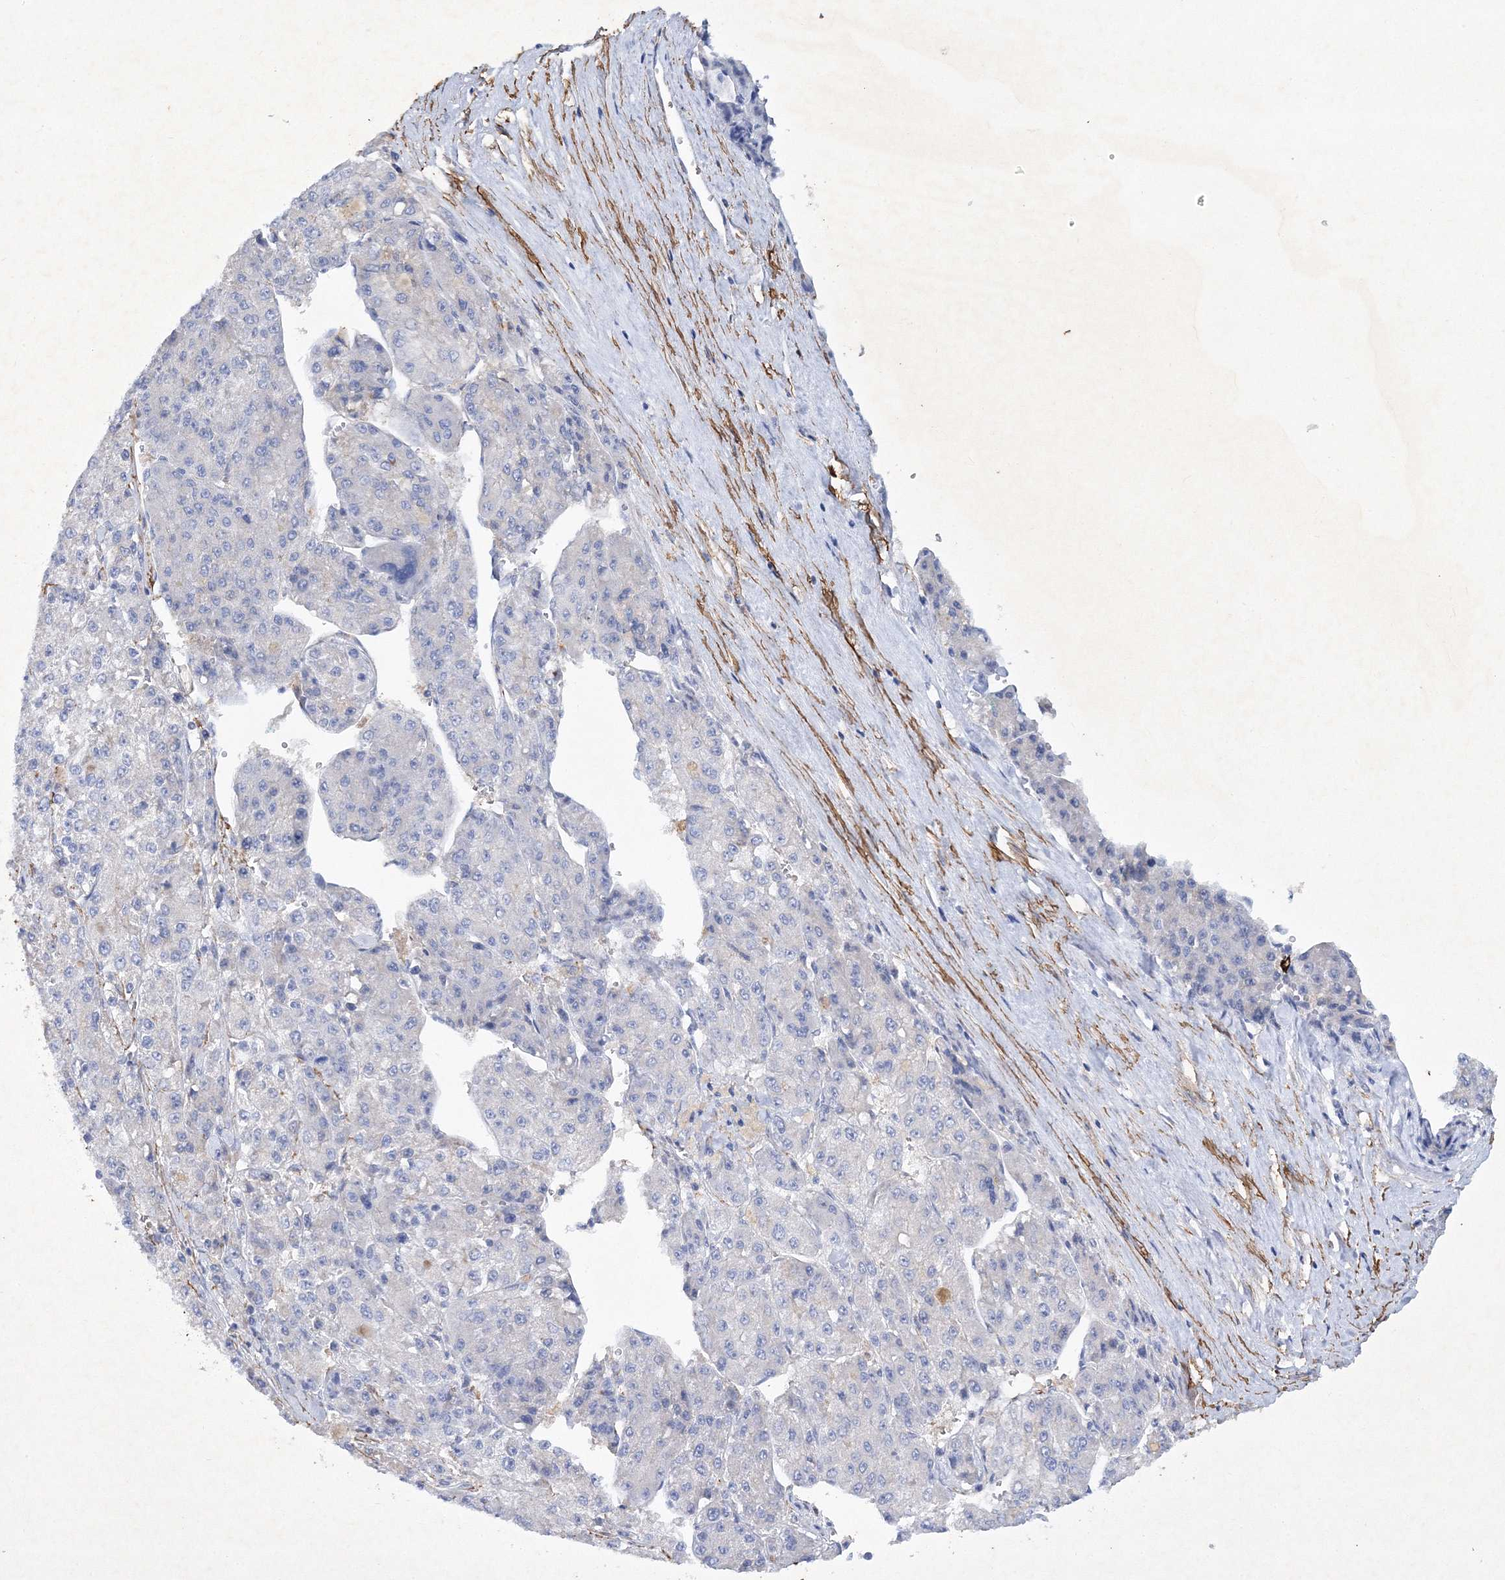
{"staining": {"intensity": "negative", "quantity": "none", "location": "none"}, "tissue": "liver cancer", "cell_type": "Tumor cells", "image_type": "cancer", "snomed": [{"axis": "morphology", "description": "Carcinoma, Hepatocellular, NOS"}, {"axis": "topography", "description": "Liver"}], "caption": "Immunohistochemical staining of liver cancer (hepatocellular carcinoma) exhibits no significant expression in tumor cells.", "gene": "RTN2", "patient": {"sex": "female", "age": 73}}